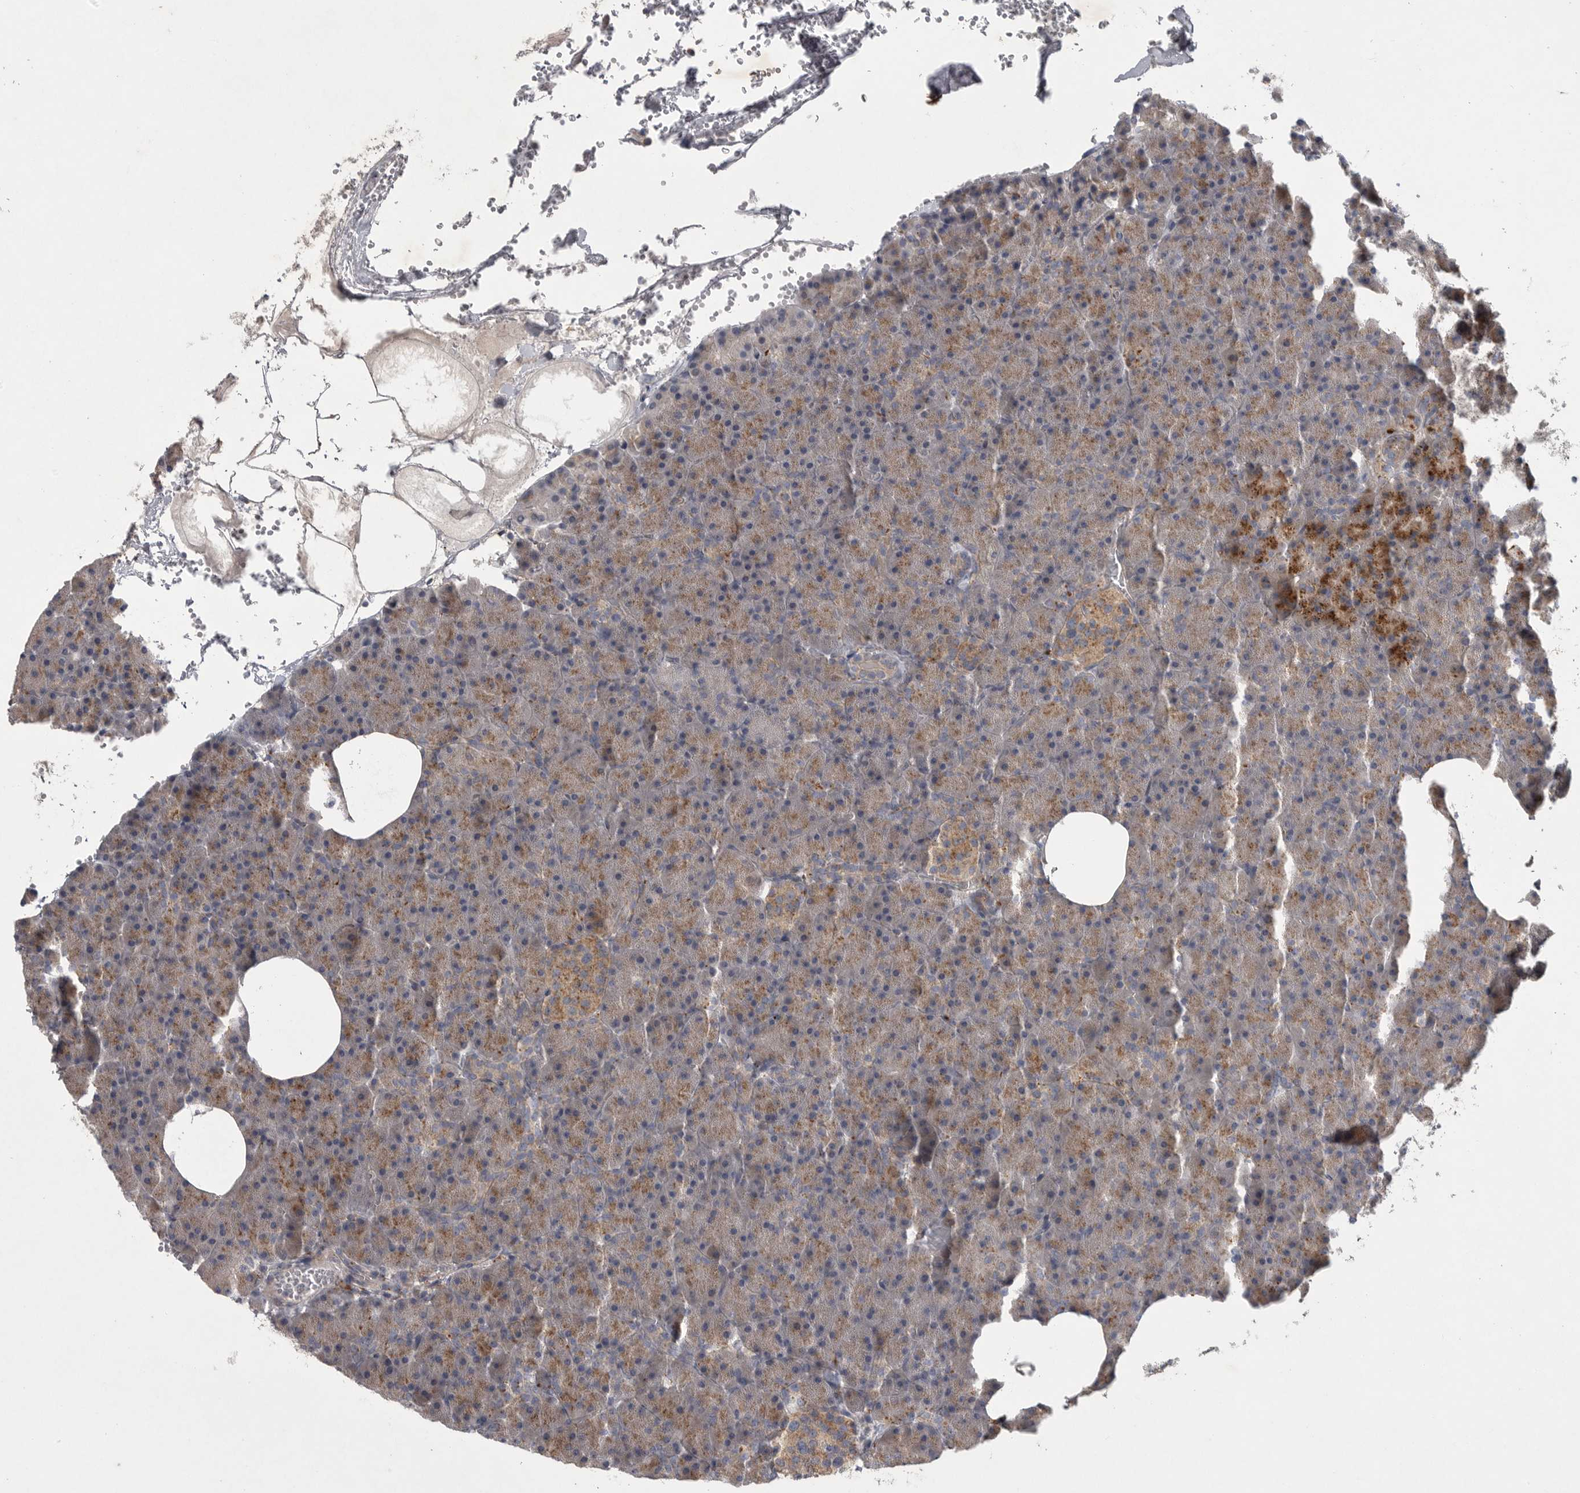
{"staining": {"intensity": "moderate", "quantity": ">75%", "location": "cytoplasmic/membranous"}, "tissue": "pancreas", "cell_type": "Exocrine glandular cells", "image_type": "normal", "snomed": [{"axis": "morphology", "description": "Normal tissue, NOS"}, {"axis": "morphology", "description": "Carcinoid, malignant, NOS"}, {"axis": "topography", "description": "Pancreas"}], "caption": "This image exhibits immunohistochemistry (IHC) staining of unremarkable human pancreas, with medium moderate cytoplasmic/membranous staining in about >75% of exocrine glandular cells.", "gene": "LAMTOR3", "patient": {"sex": "female", "age": 35}}